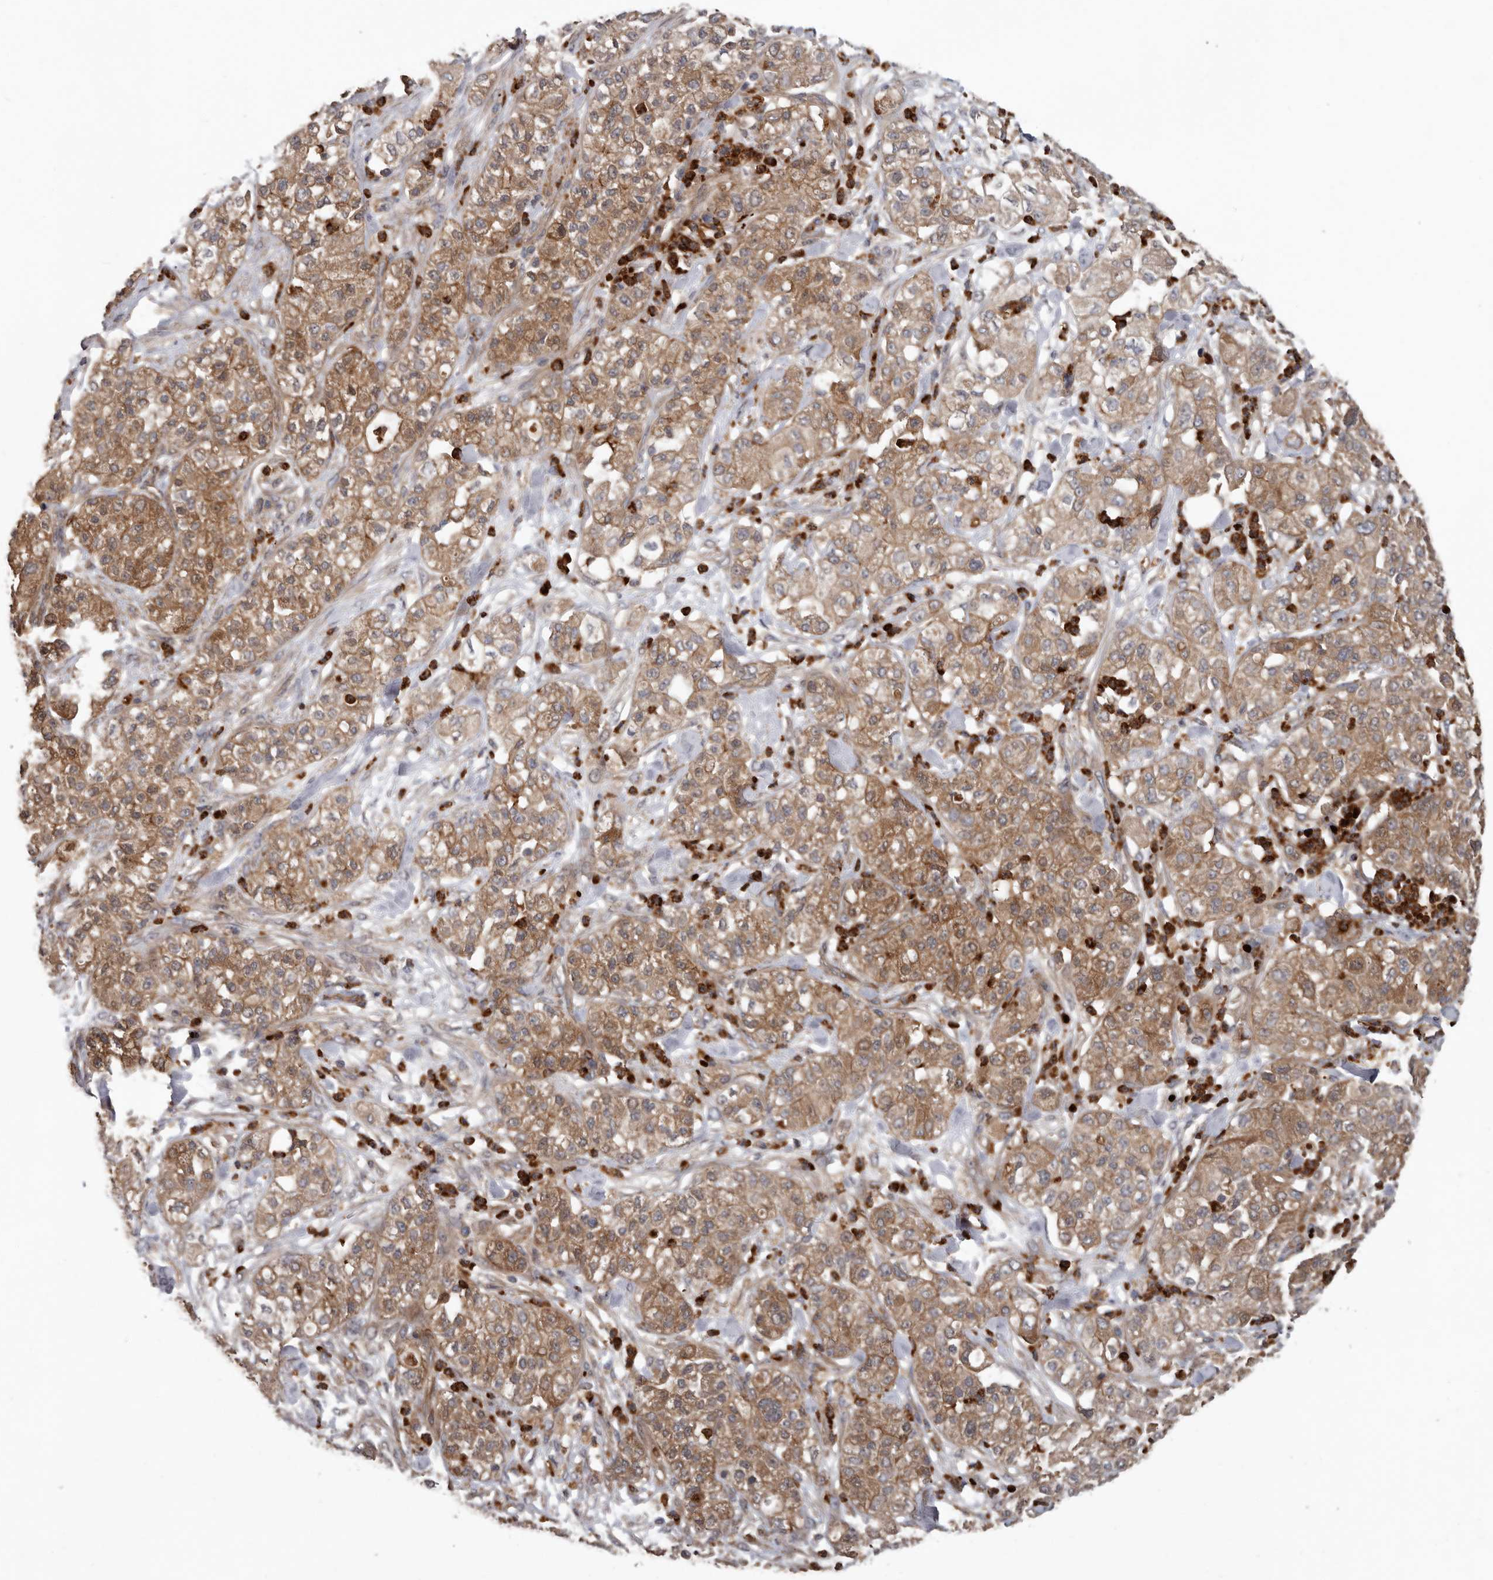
{"staining": {"intensity": "moderate", "quantity": ">75%", "location": "cytoplasmic/membranous"}, "tissue": "pancreatic cancer", "cell_type": "Tumor cells", "image_type": "cancer", "snomed": [{"axis": "morphology", "description": "Adenocarcinoma, NOS"}, {"axis": "topography", "description": "Pancreas"}], "caption": "Tumor cells exhibit medium levels of moderate cytoplasmic/membranous staining in approximately >75% of cells in human pancreatic adenocarcinoma.", "gene": "ARHGEF5", "patient": {"sex": "female", "age": 78}}